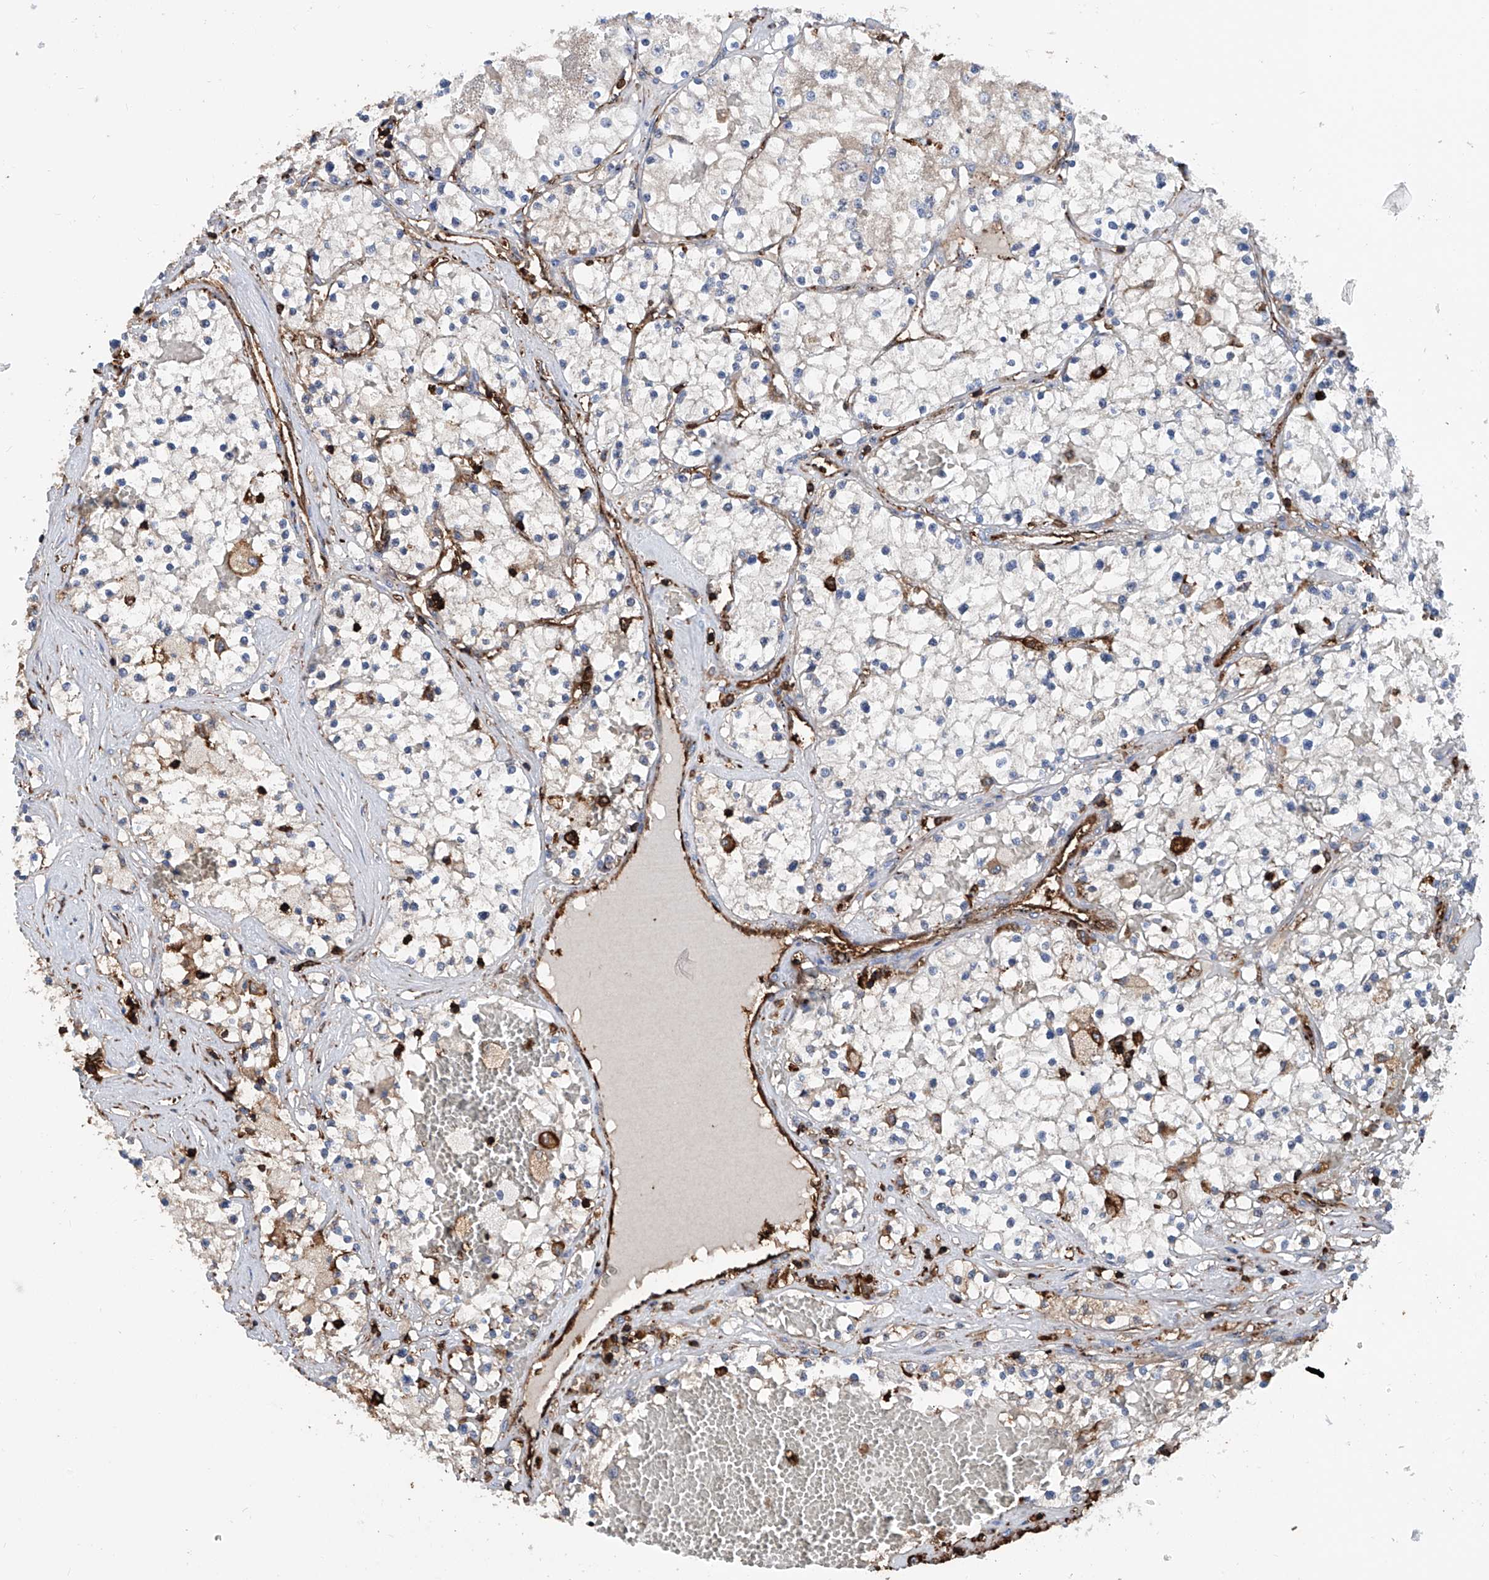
{"staining": {"intensity": "negative", "quantity": "none", "location": "none"}, "tissue": "renal cancer", "cell_type": "Tumor cells", "image_type": "cancer", "snomed": [{"axis": "morphology", "description": "Normal tissue, NOS"}, {"axis": "morphology", "description": "Adenocarcinoma, NOS"}, {"axis": "topography", "description": "Kidney"}], "caption": "High power microscopy histopathology image of an immunohistochemistry histopathology image of adenocarcinoma (renal), revealing no significant expression in tumor cells.", "gene": "ZNF484", "patient": {"sex": "male", "age": 68}}